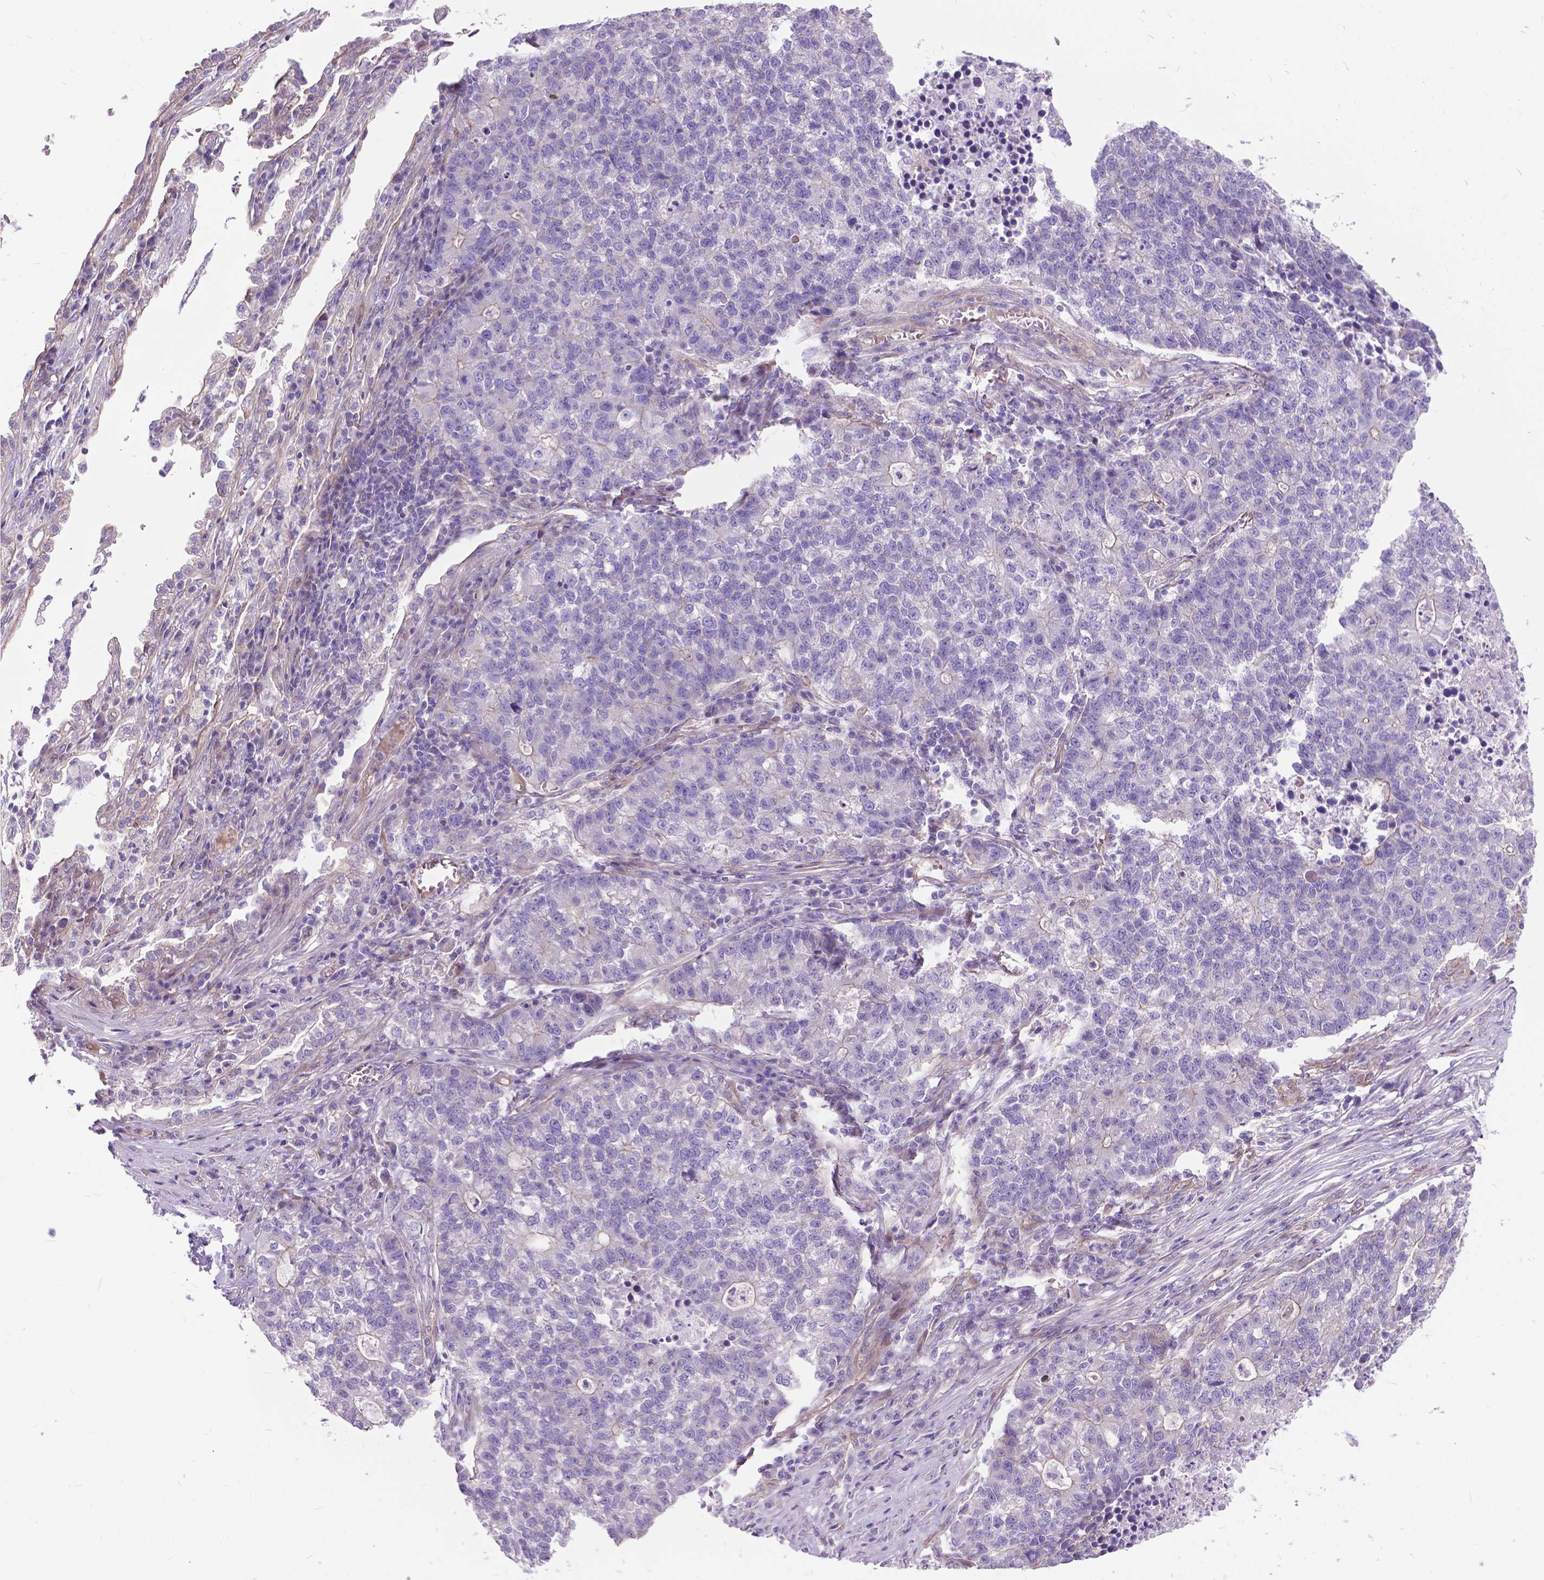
{"staining": {"intensity": "negative", "quantity": "none", "location": "none"}, "tissue": "lung cancer", "cell_type": "Tumor cells", "image_type": "cancer", "snomed": [{"axis": "morphology", "description": "Adenocarcinoma, NOS"}, {"axis": "topography", "description": "Lung"}], "caption": "IHC of human adenocarcinoma (lung) exhibits no staining in tumor cells.", "gene": "FLT4", "patient": {"sex": "male", "age": 57}}